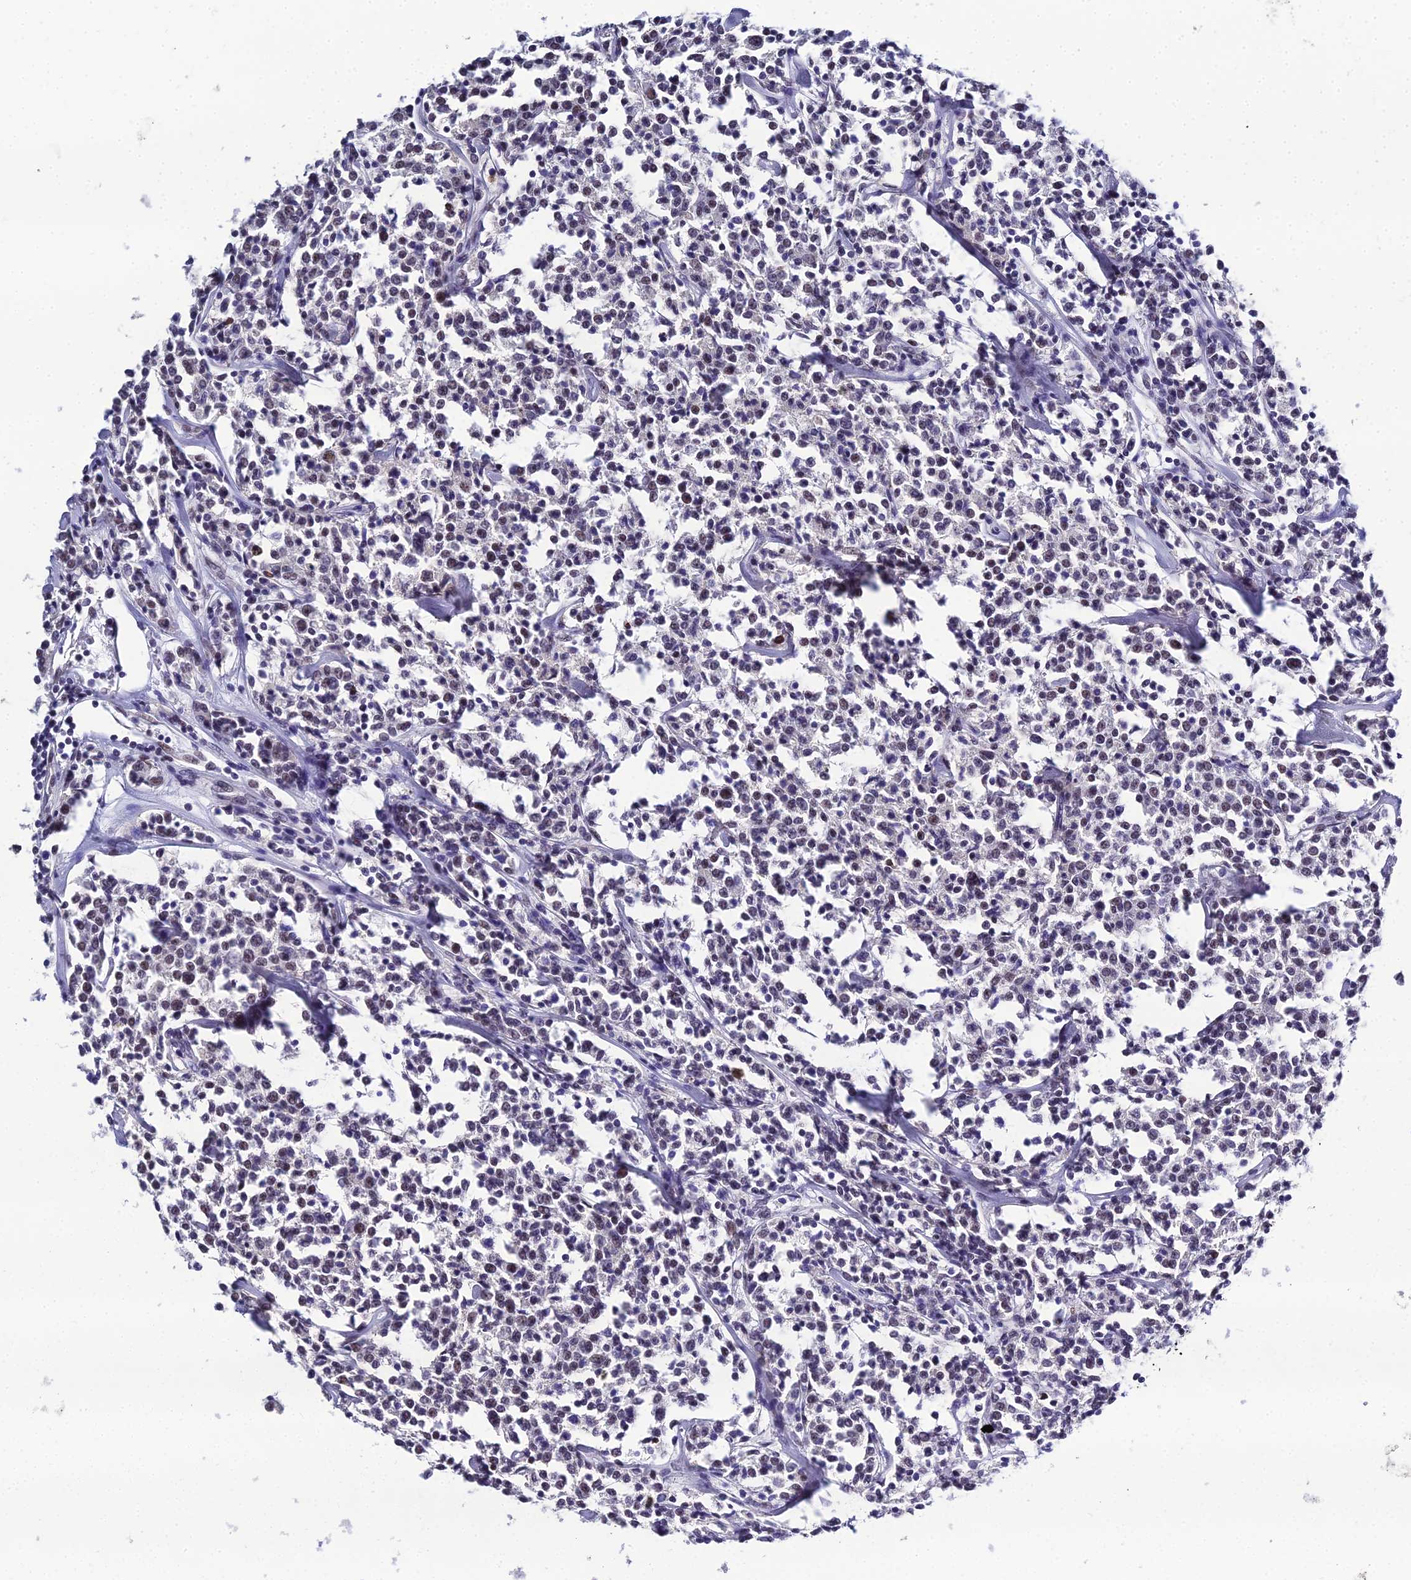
{"staining": {"intensity": "weak", "quantity": "25%-75%", "location": "nuclear"}, "tissue": "lymphoma", "cell_type": "Tumor cells", "image_type": "cancer", "snomed": [{"axis": "morphology", "description": "Malignant lymphoma, non-Hodgkin's type, Low grade"}, {"axis": "topography", "description": "Small intestine"}], "caption": "A histopathology image of human malignant lymphoma, non-Hodgkin's type (low-grade) stained for a protein exhibits weak nuclear brown staining in tumor cells. (IHC, brightfield microscopy, high magnification).", "gene": "PPP4R2", "patient": {"sex": "female", "age": 59}}